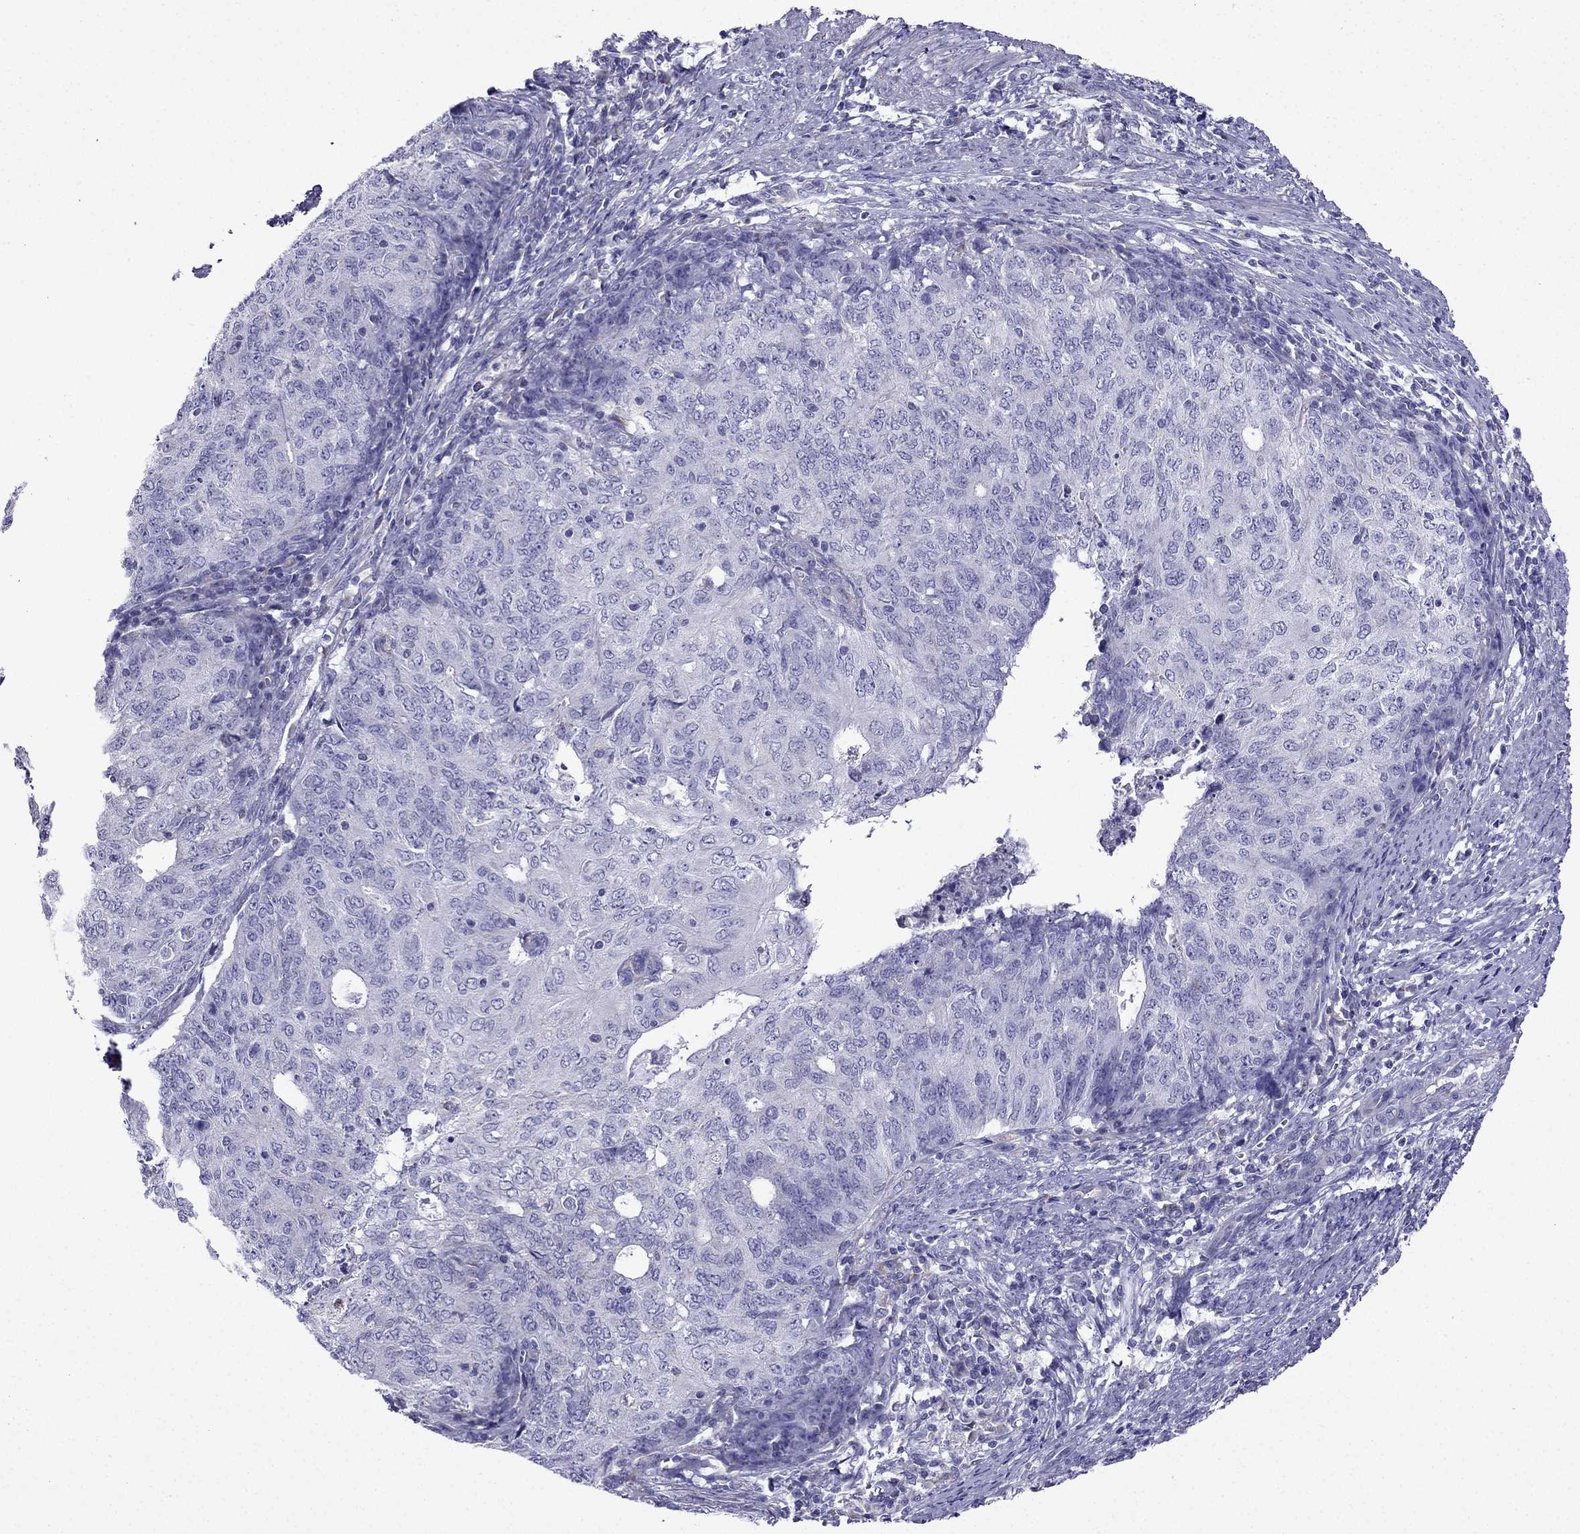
{"staining": {"intensity": "negative", "quantity": "none", "location": "none"}, "tissue": "endometrial cancer", "cell_type": "Tumor cells", "image_type": "cancer", "snomed": [{"axis": "morphology", "description": "Adenocarcinoma, NOS"}, {"axis": "topography", "description": "Endometrium"}], "caption": "DAB (3,3'-diaminobenzidine) immunohistochemical staining of human endometrial cancer (adenocarcinoma) exhibits no significant positivity in tumor cells. (Stains: DAB (3,3'-diaminobenzidine) immunohistochemistry with hematoxylin counter stain, Microscopy: brightfield microscopy at high magnification).", "gene": "KIF5A", "patient": {"sex": "female", "age": 82}}